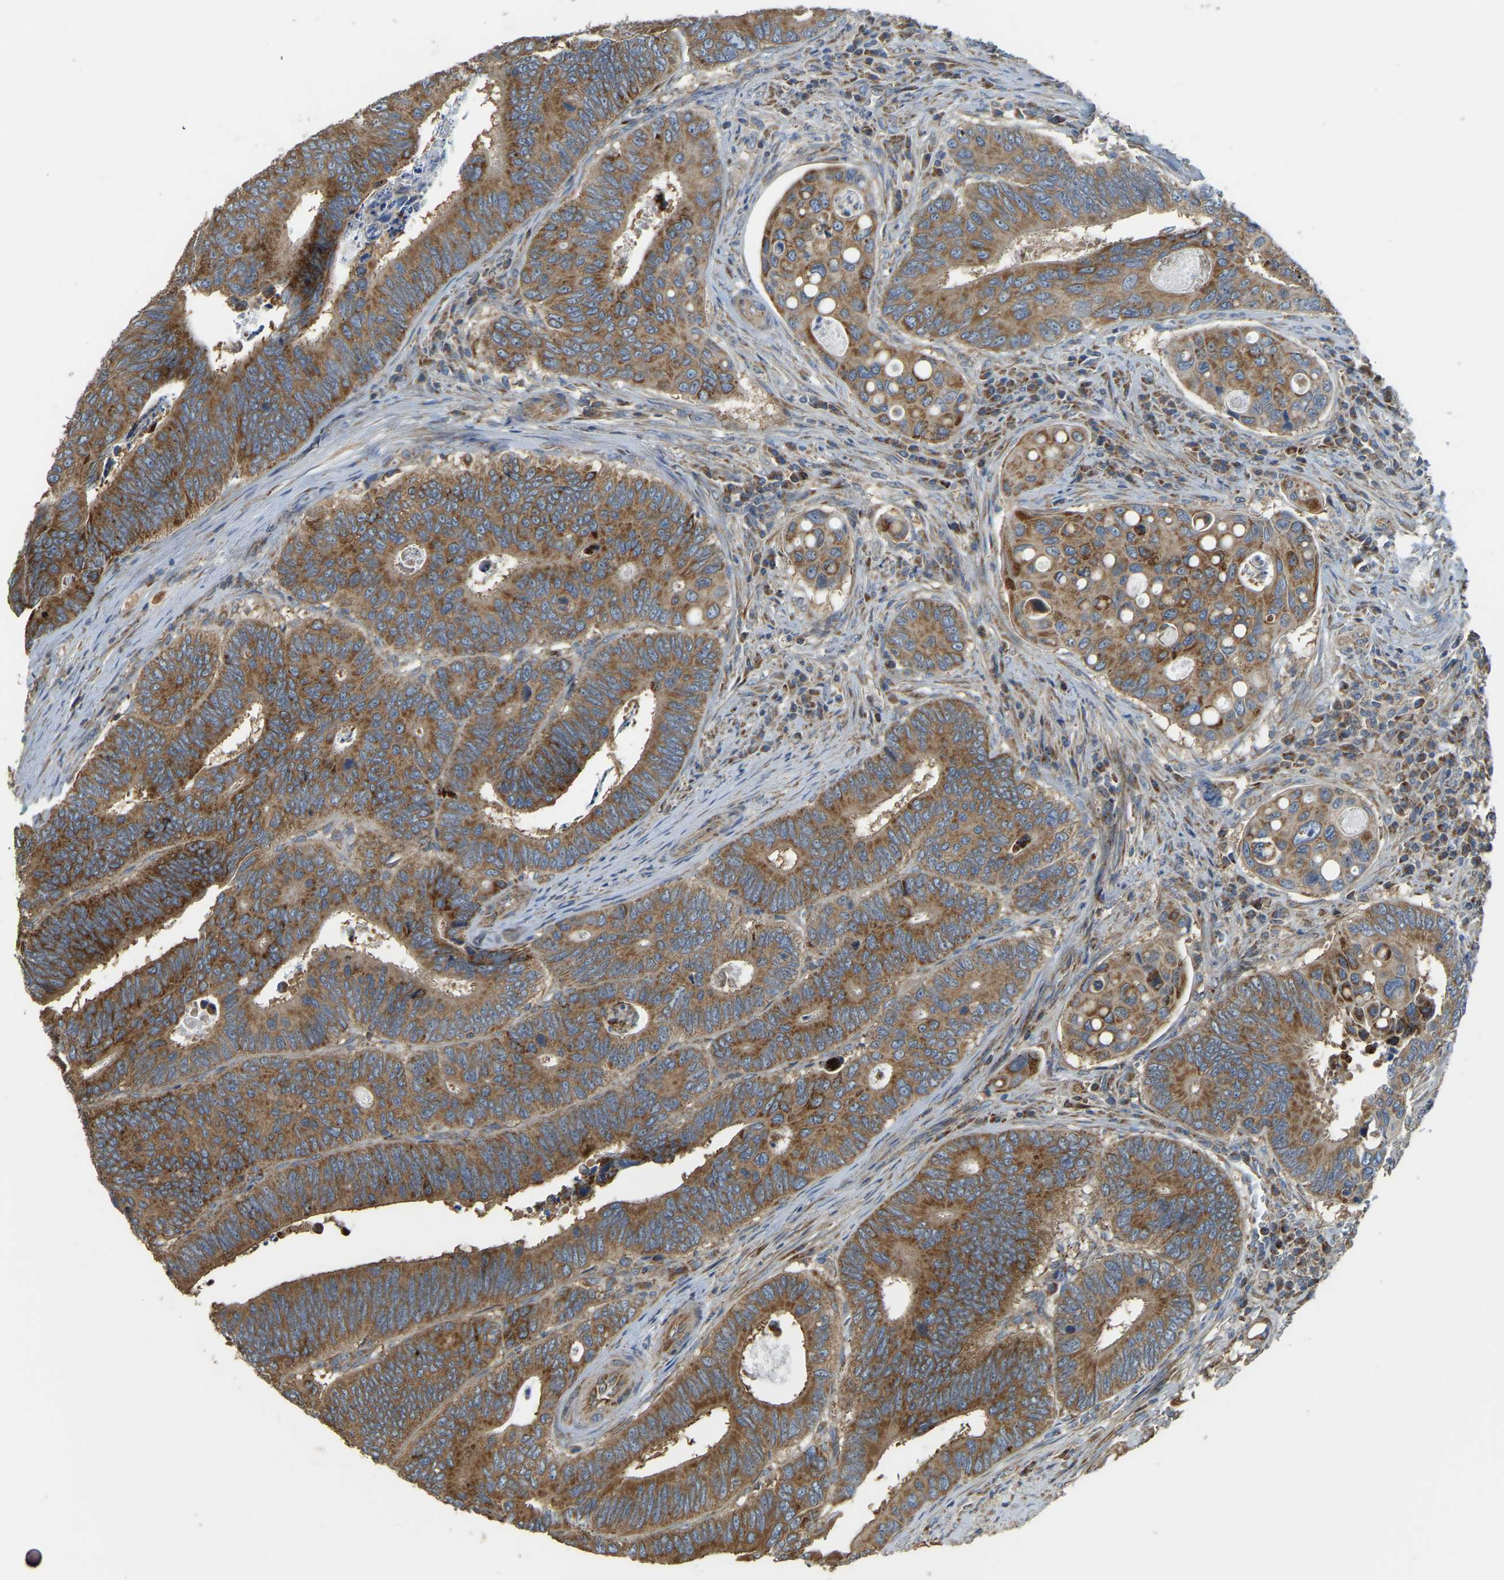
{"staining": {"intensity": "strong", "quantity": ">75%", "location": "cytoplasmic/membranous"}, "tissue": "colorectal cancer", "cell_type": "Tumor cells", "image_type": "cancer", "snomed": [{"axis": "morphology", "description": "Inflammation, NOS"}, {"axis": "morphology", "description": "Adenocarcinoma, NOS"}, {"axis": "topography", "description": "Colon"}], "caption": "Strong cytoplasmic/membranous staining is identified in about >75% of tumor cells in colorectal adenocarcinoma.", "gene": "PSMD7", "patient": {"sex": "male", "age": 72}}